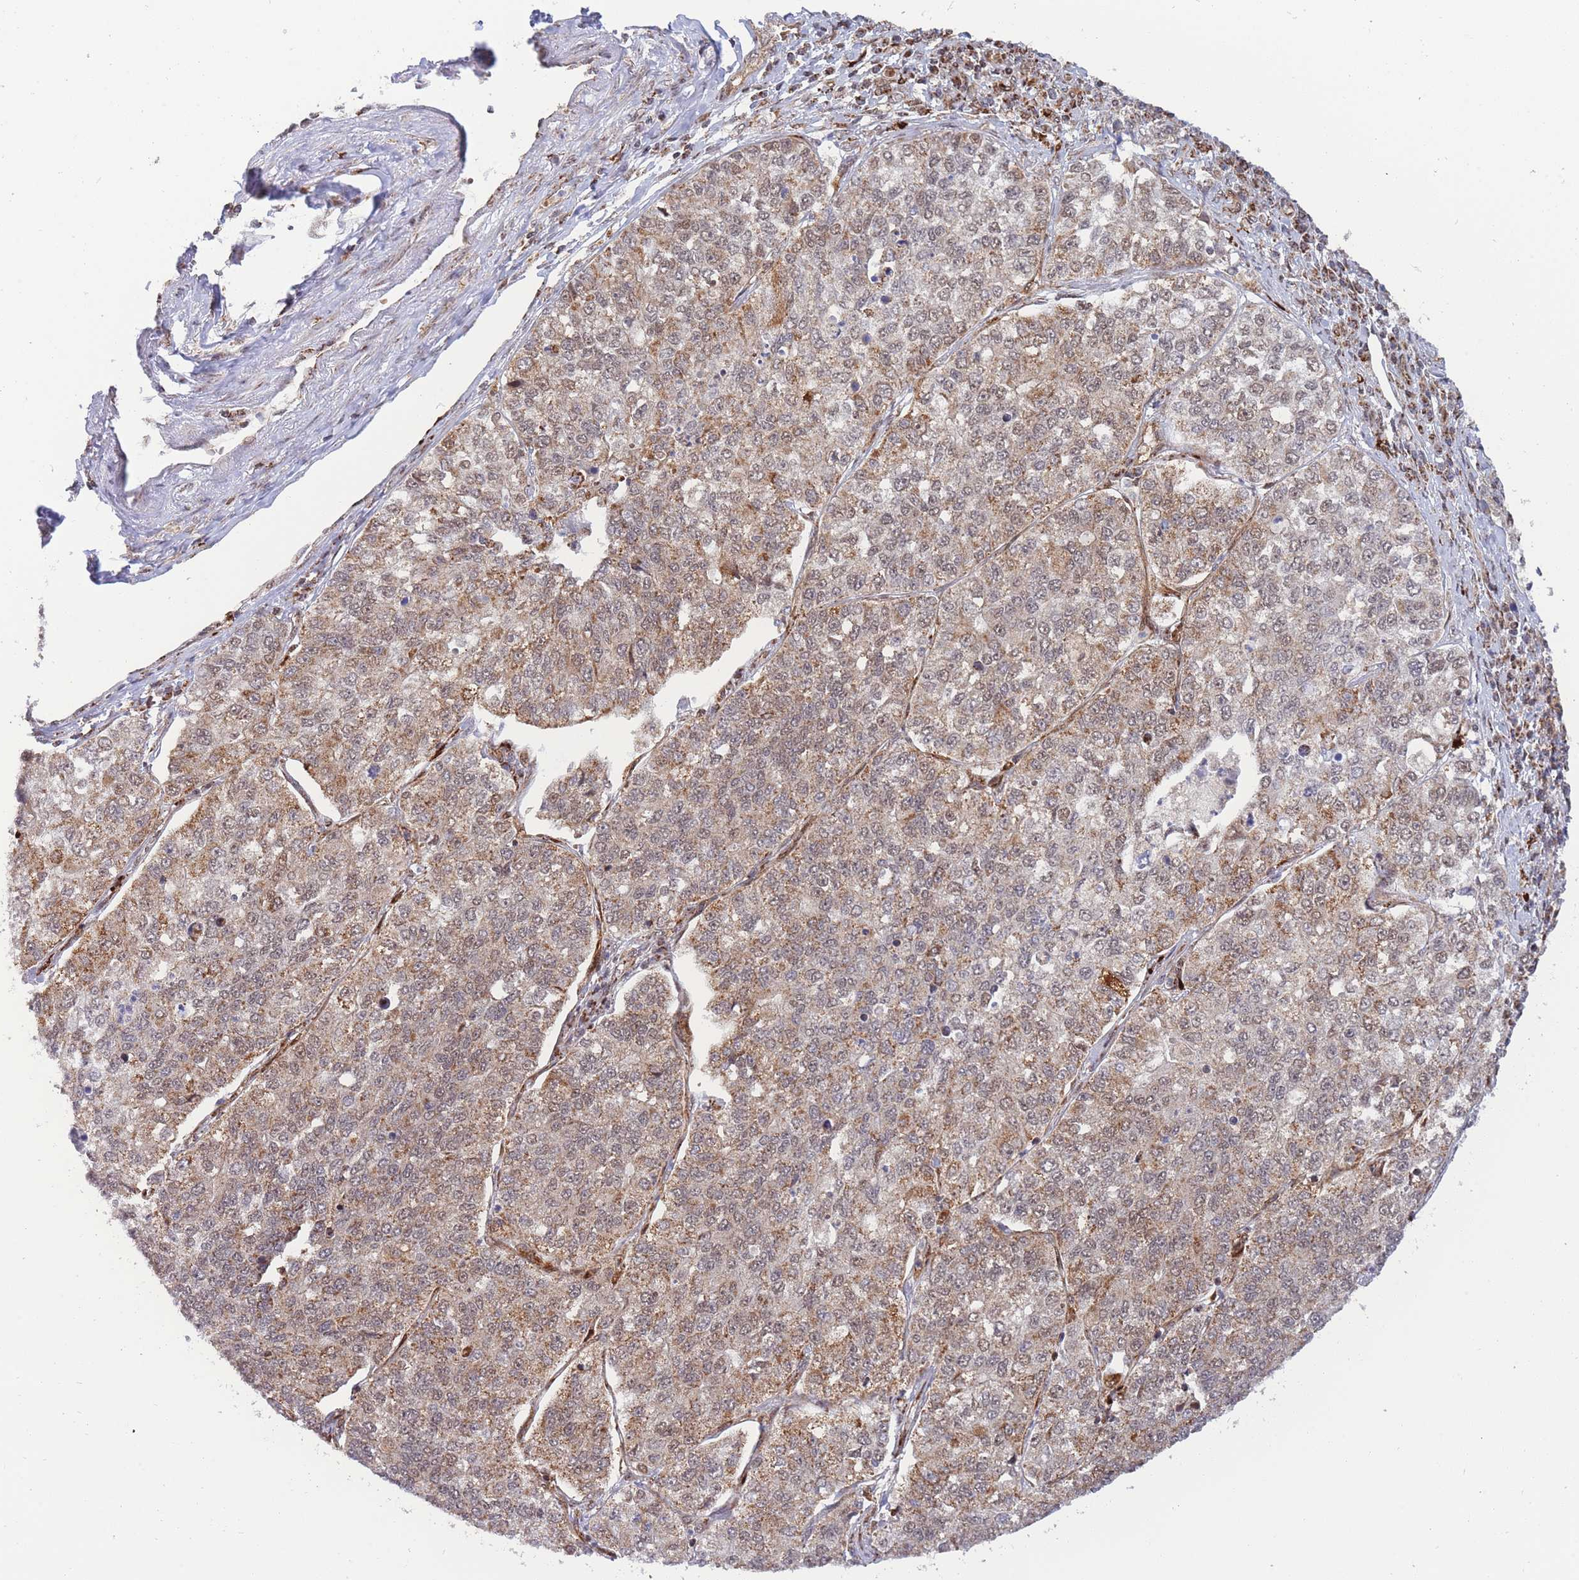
{"staining": {"intensity": "moderate", "quantity": ">75%", "location": "cytoplasmic/membranous,nuclear"}, "tissue": "lung cancer", "cell_type": "Tumor cells", "image_type": "cancer", "snomed": [{"axis": "morphology", "description": "Adenocarcinoma, NOS"}, {"axis": "topography", "description": "Lung"}], "caption": "A medium amount of moderate cytoplasmic/membranous and nuclear expression is appreciated in approximately >75% of tumor cells in lung cancer tissue.", "gene": "BOD1L1", "patient": {"sex": "male", "age": 49}}